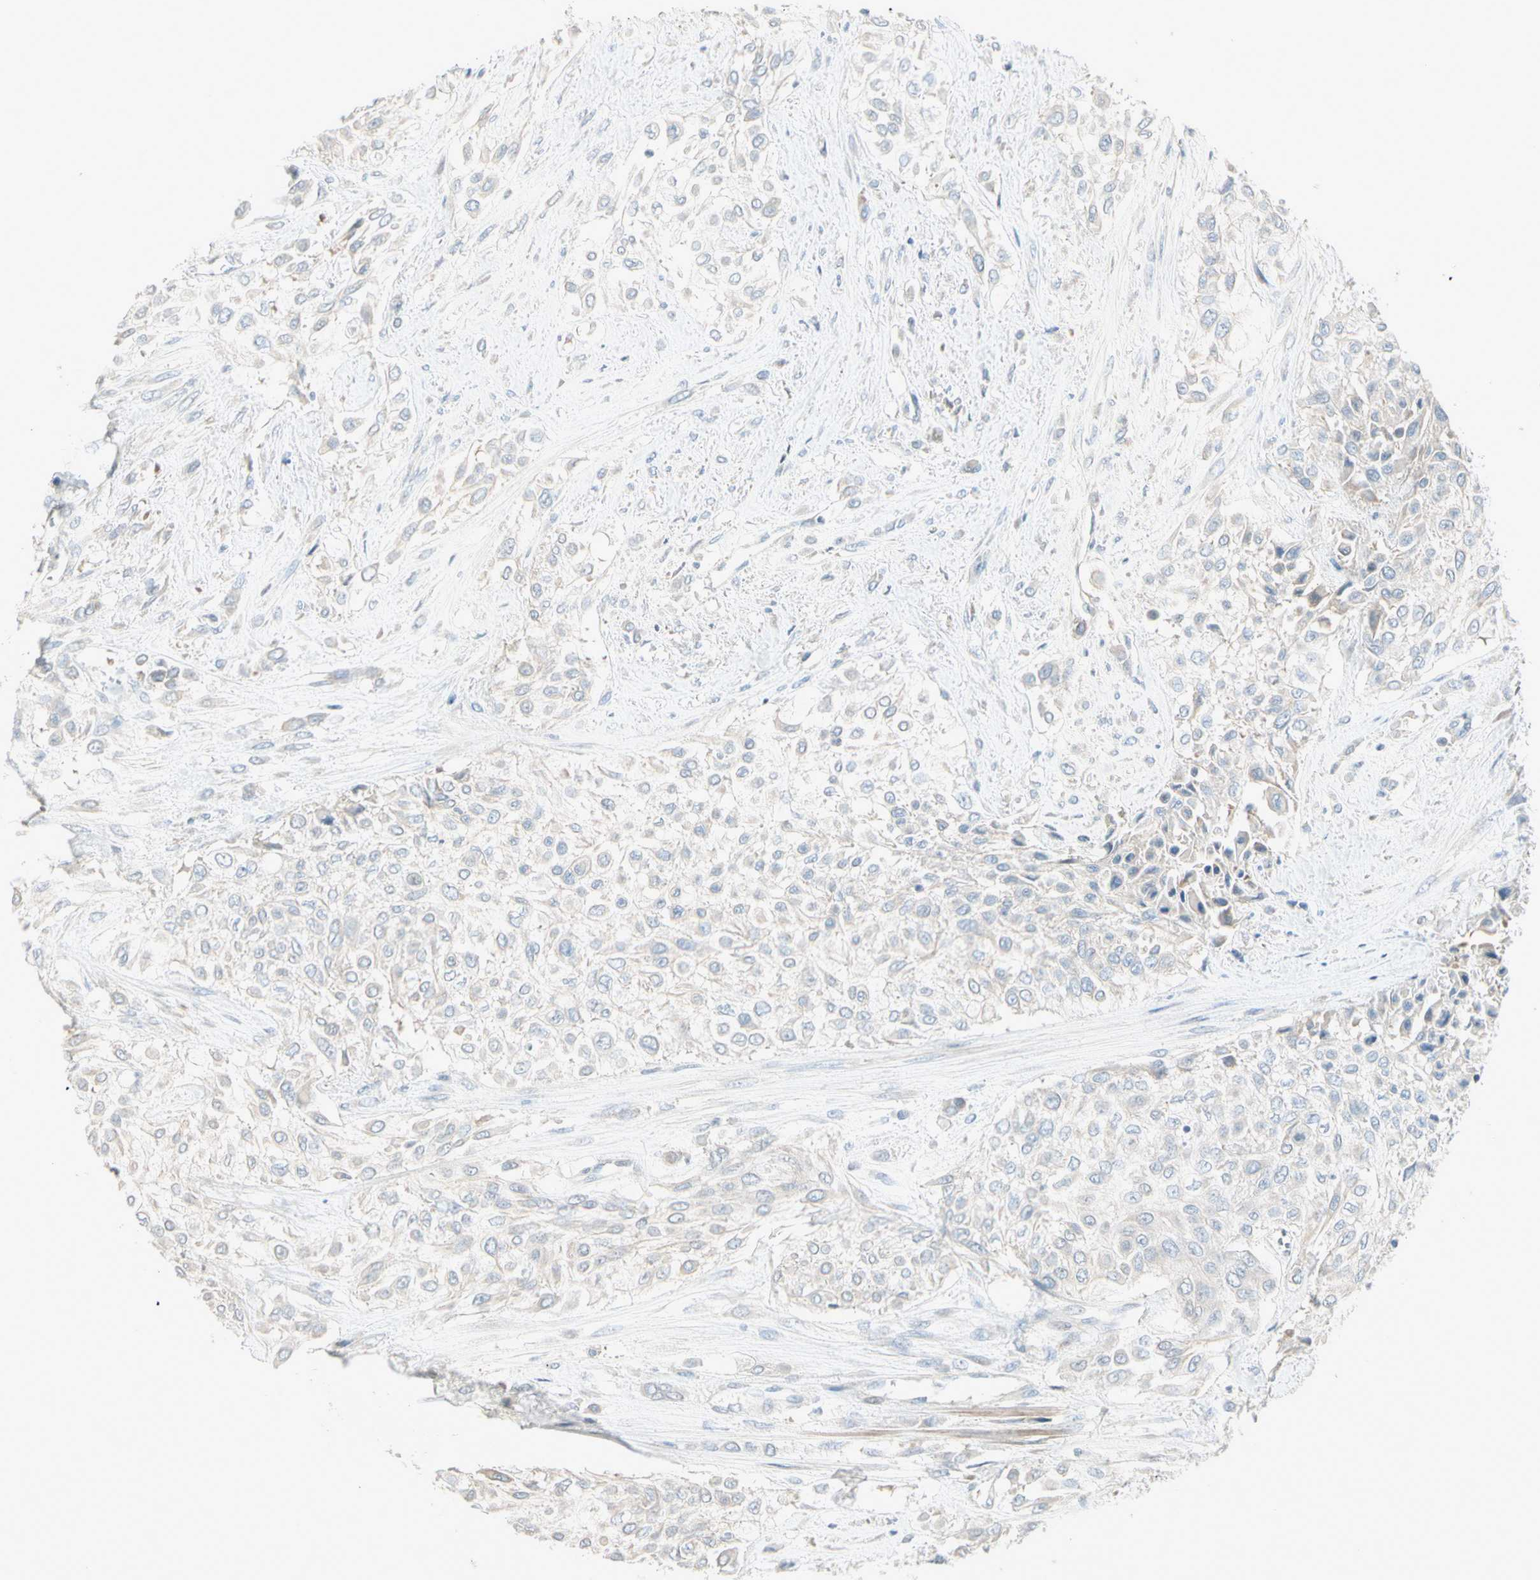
{"staining": {"intensity": "negative", "quantity": "none", "location": "none"}, "tissue": "urothelial cancer", "cell_type": "Tumor cells", "image_type": "cancer", "snomed": [{"axis": "morphology", "description": "Urothelial carcinoma, High grade"}, {"axis": "topography", "description": "Urinary bladder"}], "caption": "Tumor cells show no significant protein staining in urothelial cancer. Brightfield microscopy of IHC stained with DAB (brown) and hematoxylin (blue), captured at high magnification.", "gene": "CYP2E1", "patient": {"sex": "male", "age": 57}}